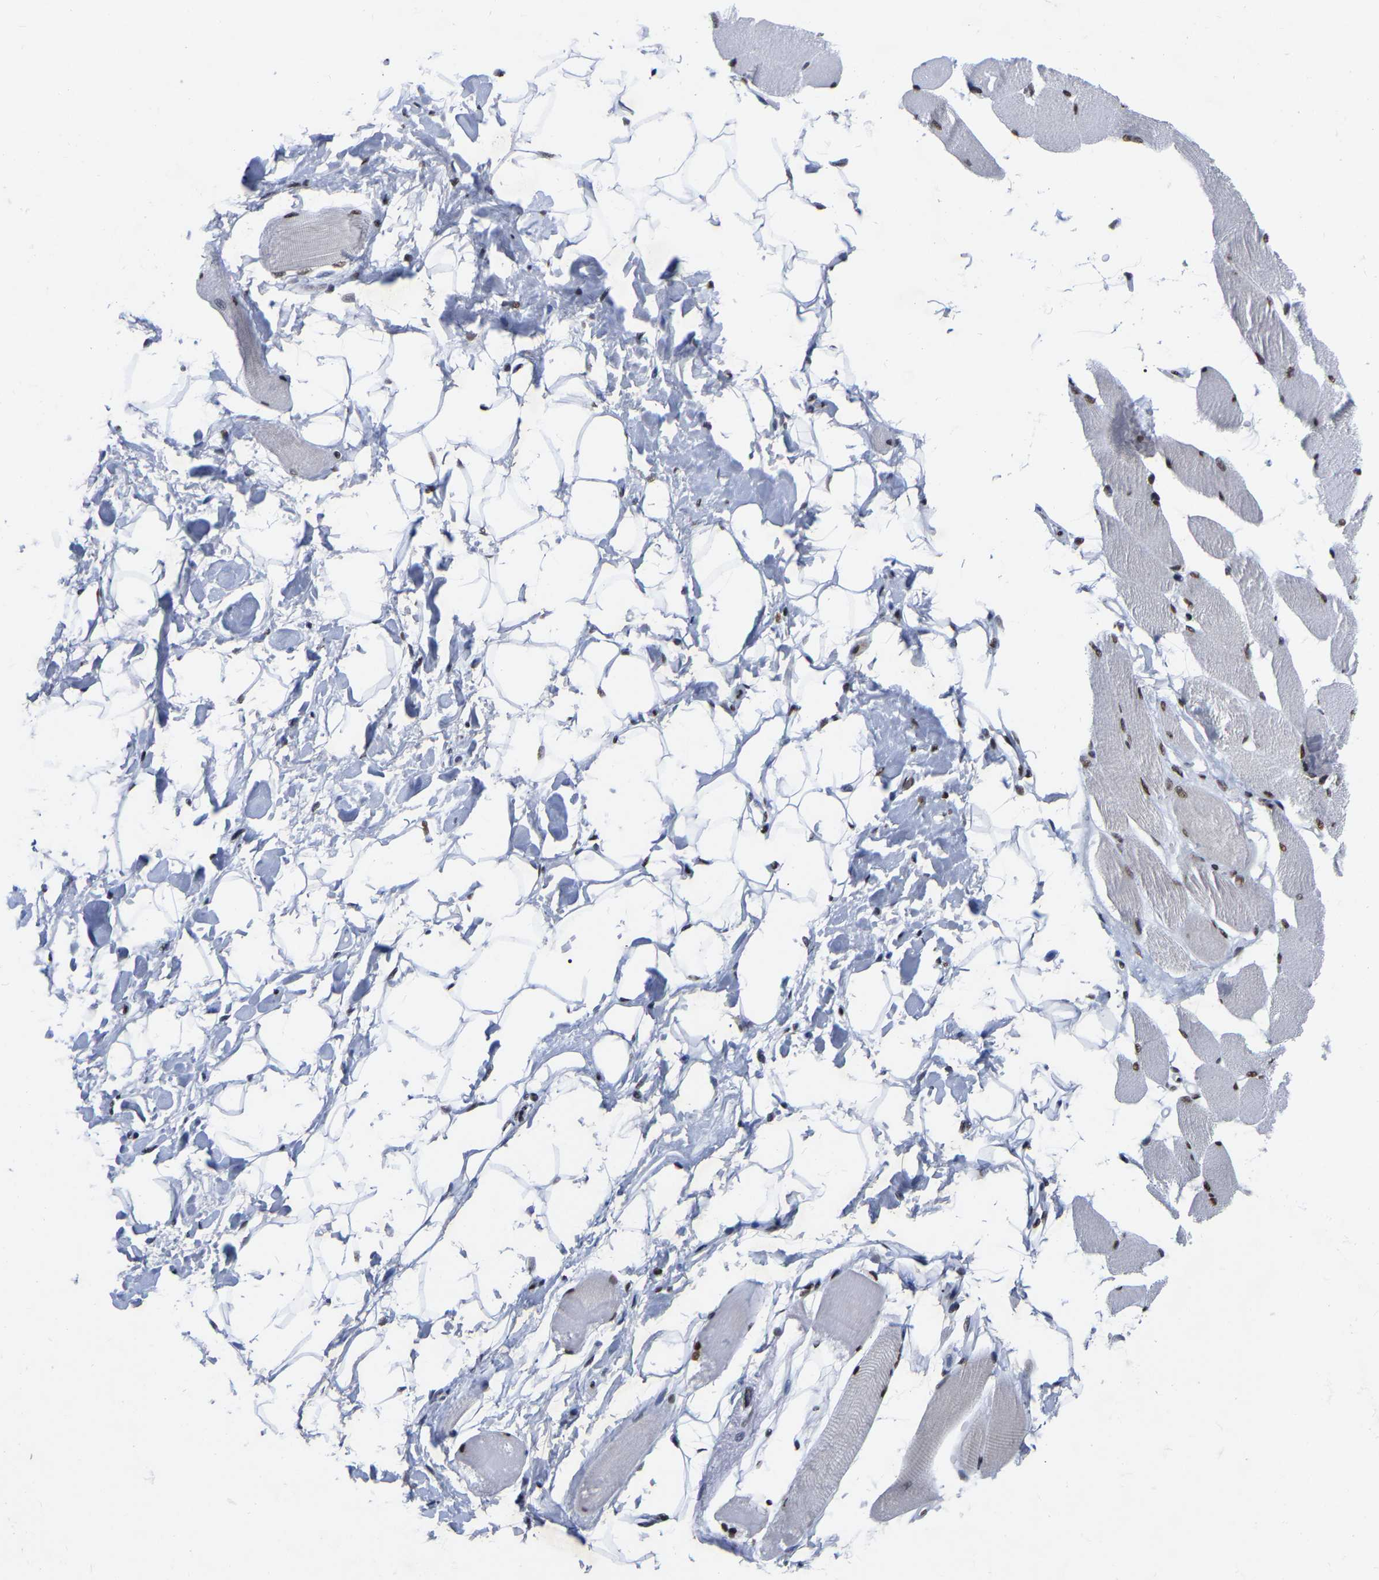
{"staining": {"intensity": "strong", "quantity": ">75%", "location": "nuclear"}, "tissue": "skeletal muscle", "cell_type": "Myocytes", "image_type": "normal", "snomed": [{"axis": "morphology", "description": "Normal tissue, NOS"}, {"axis": "topography", "description": "Skeletal muscle"}, {"axis": "topography", "description": "Peripheral nerve tissue"}], "caption": "Human skeletal muscle stained for a protein (brown) demonstrates strong nuclear positive staining in about >75% of myocytes.", "gene": "PRCC", "patient": {"sex": "female", "age": 84}}